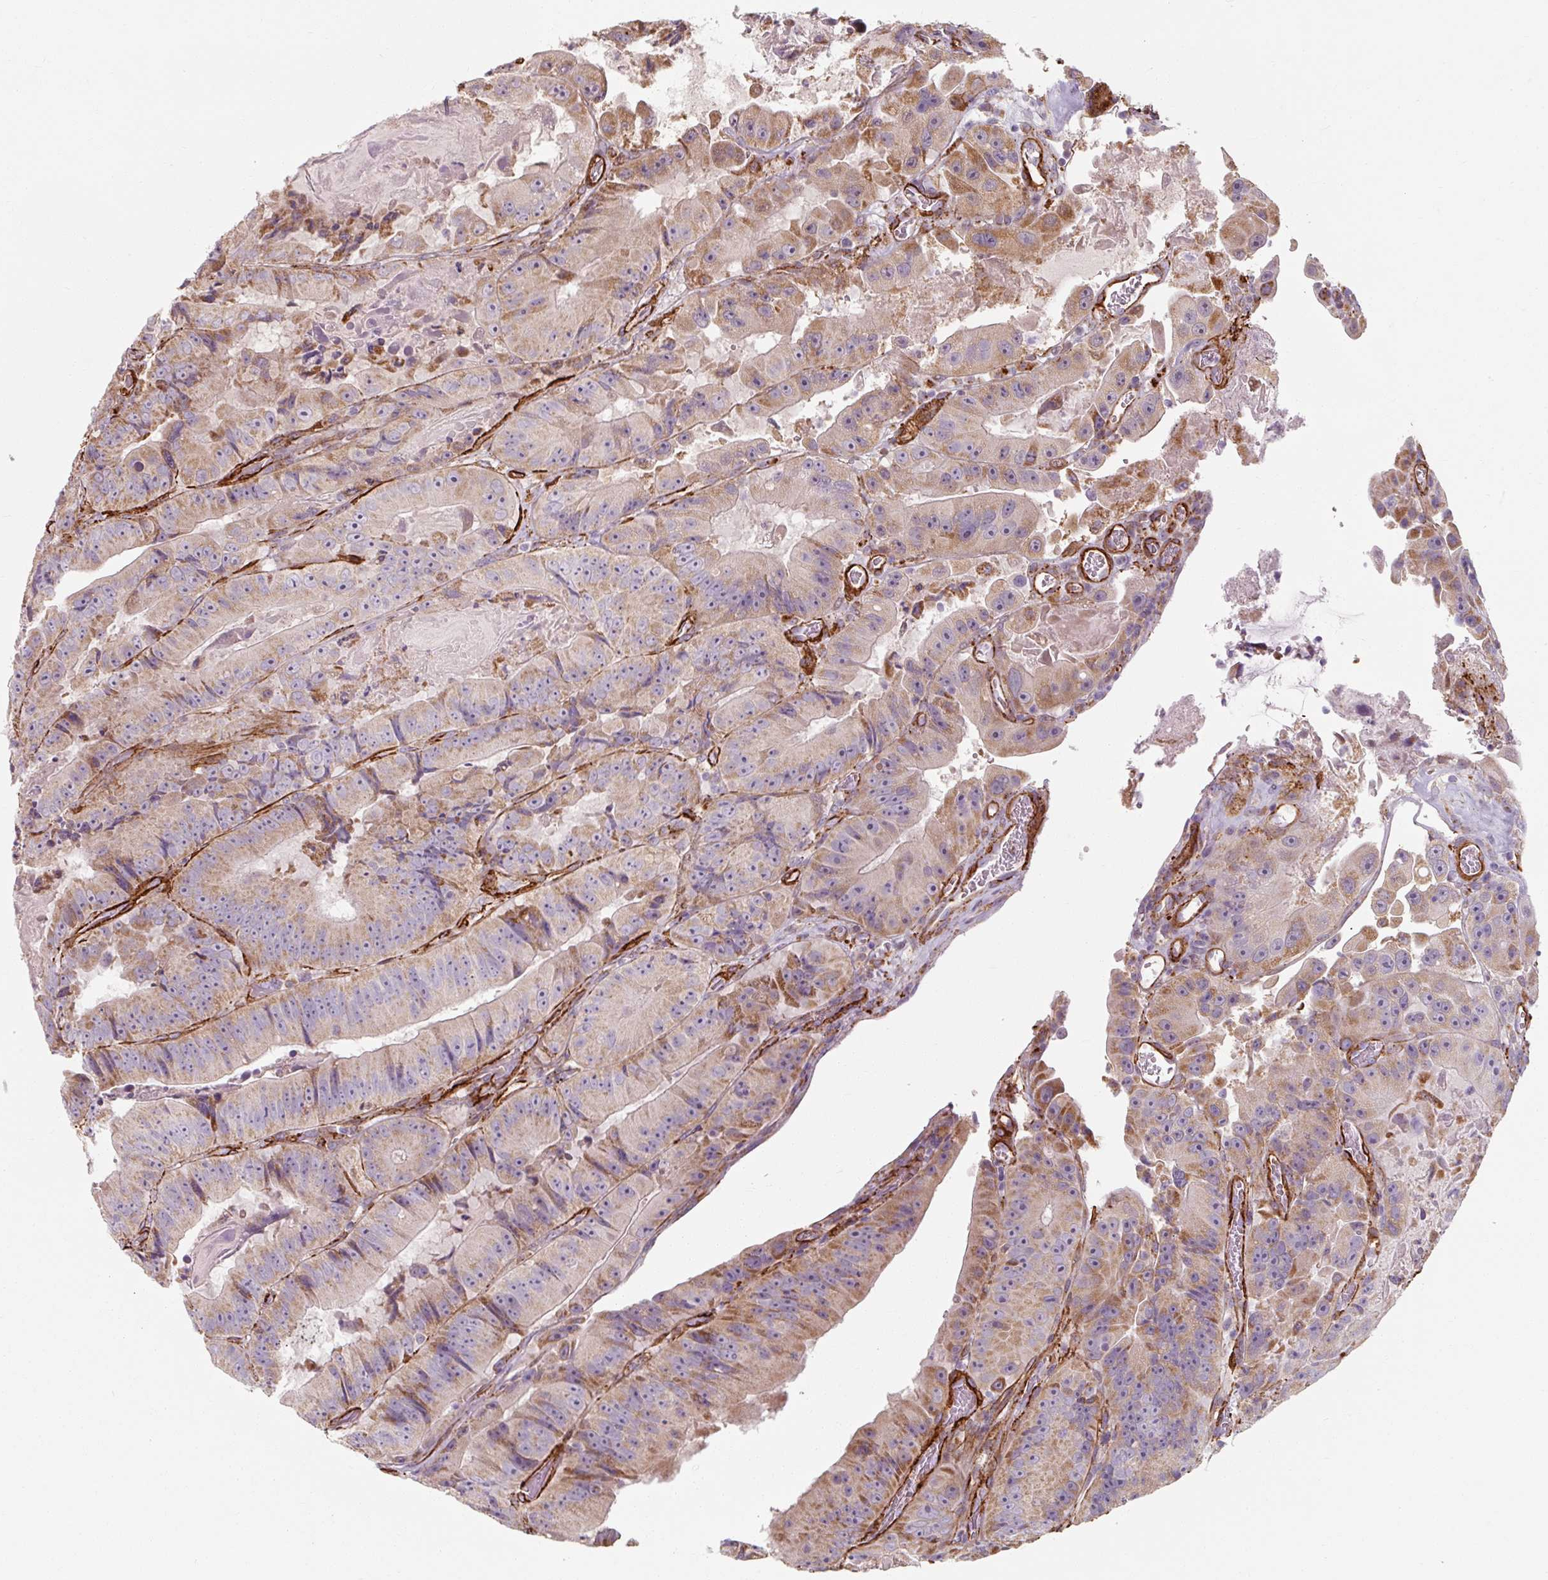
{"staining": {"intensity": "weak", "quantity": "25%-75%", "location": "cytoplasmic/membranous"}, "tissue": "colorectal cancer", "cell_type": "Tumor cells", "image_type": "cancer", "snomed": [{"axis": "morphology", "description": "Adenocarcinoma, NOS"}, {"axis": "topography", "description": "Colon"}], "caption": "This image displays IHC staining of colorectal cancer (adenocarcinoma), with low weak cytoplasmic/membranous expression in about 25%-75% of tumor cells.", "gene": "MRPS5", "patient": {"sex": "female", "age": 86}}